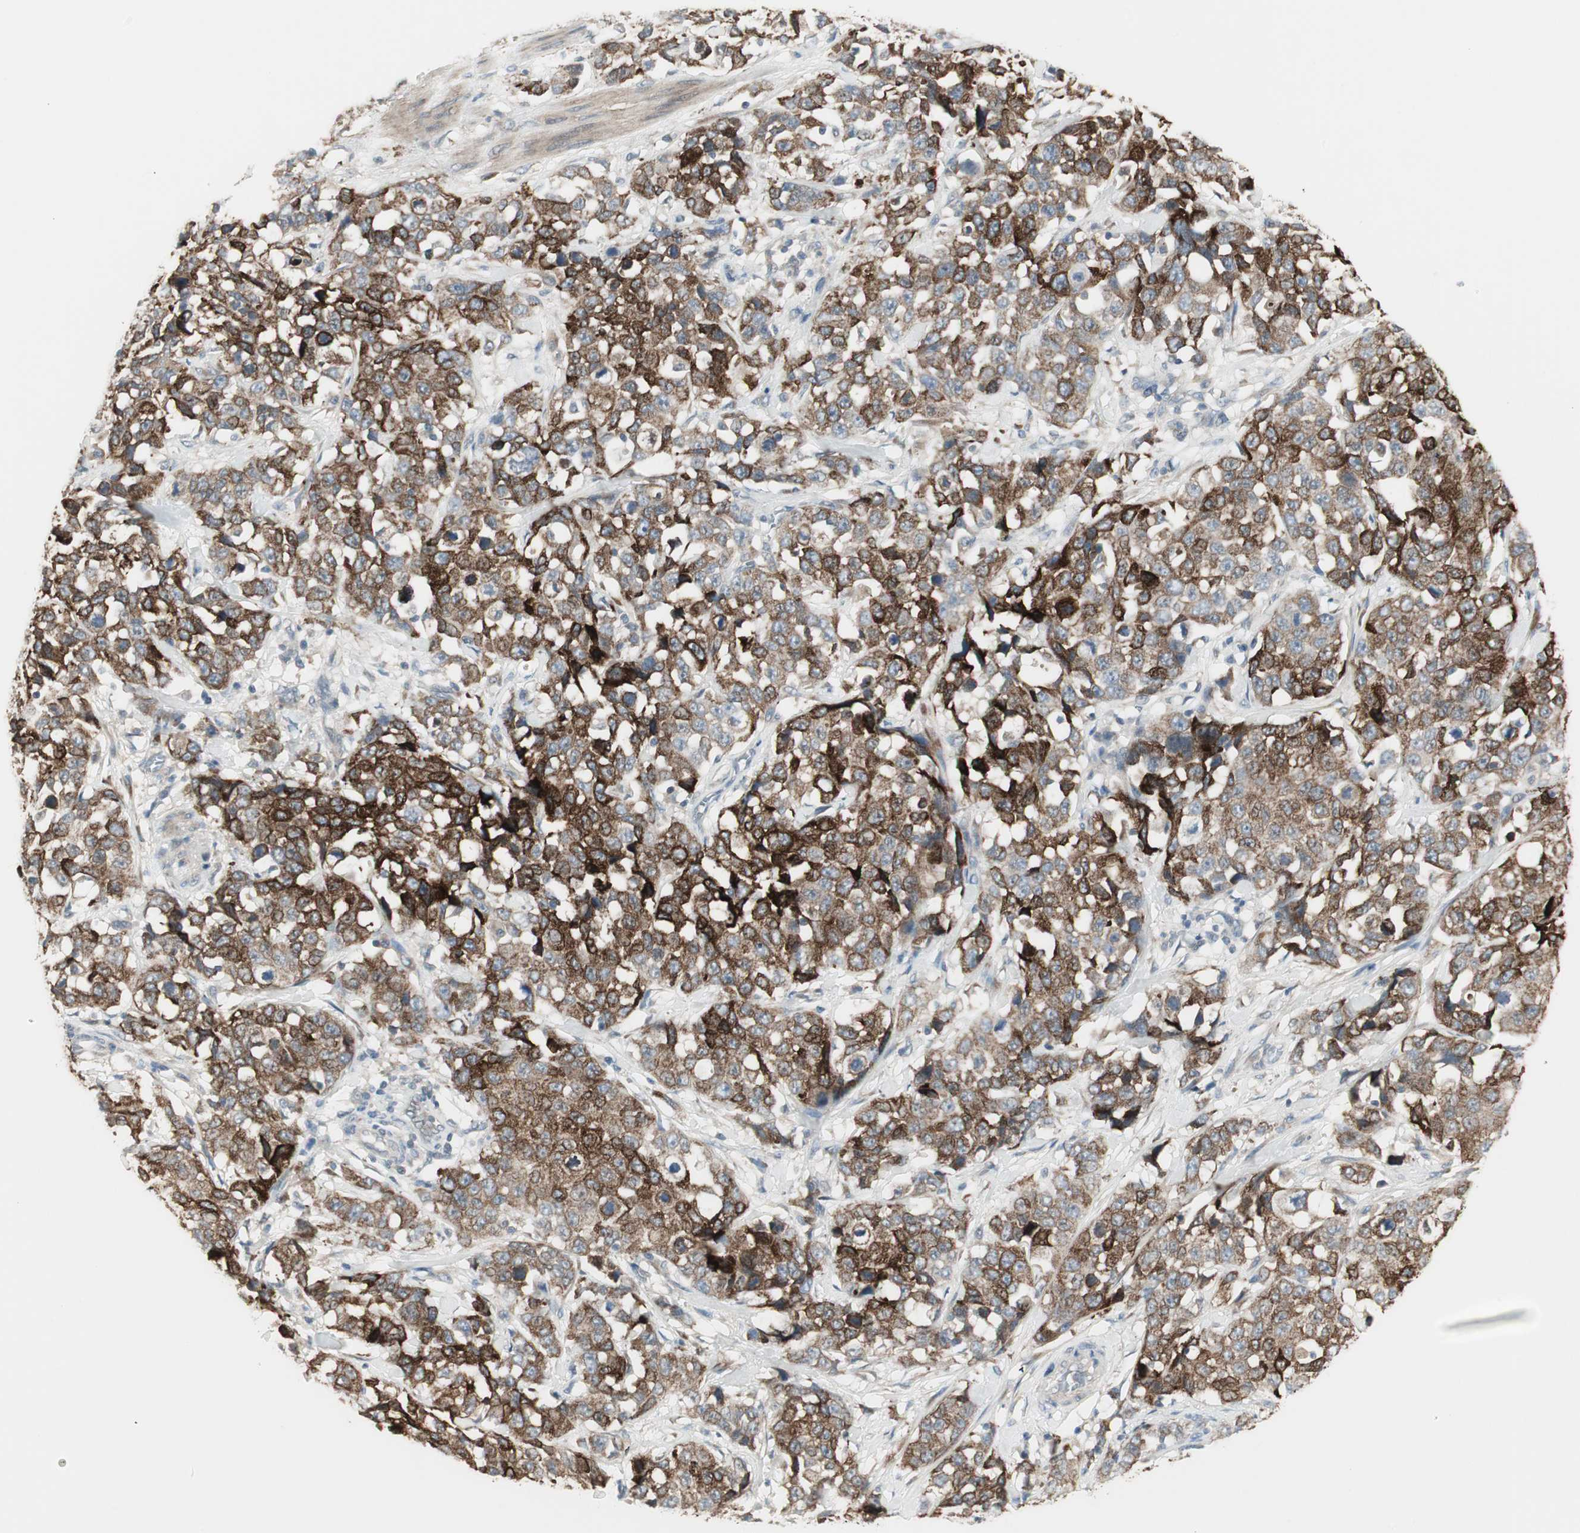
{"staining": {"intensity": "strong", "quantity": ">75%", "location": "cytoplasmic/membranous"}, "tissue": "stomach cancer", "cell_type": "Tumor cells", "image_type": "cancer", "snomed": [{"axis": "morphology", "description": "Normal tissue, NOS"}, {"axis": "morphology", "description": "Adenocarcinoma, NOS"}, {"axis": "topography", "description": "Stomach"}], "caption": "Immunohistochemical staining of human stomach cancer (adenocarcinoma) demonstrates strong cytoplasmic/membranous protein expression in about >75% of tumor cells. (Brightfield microscopy of DAB IHC at high magnification).", "gene": "ZFP36", "patient": {"sex": "male", "age": 48}}